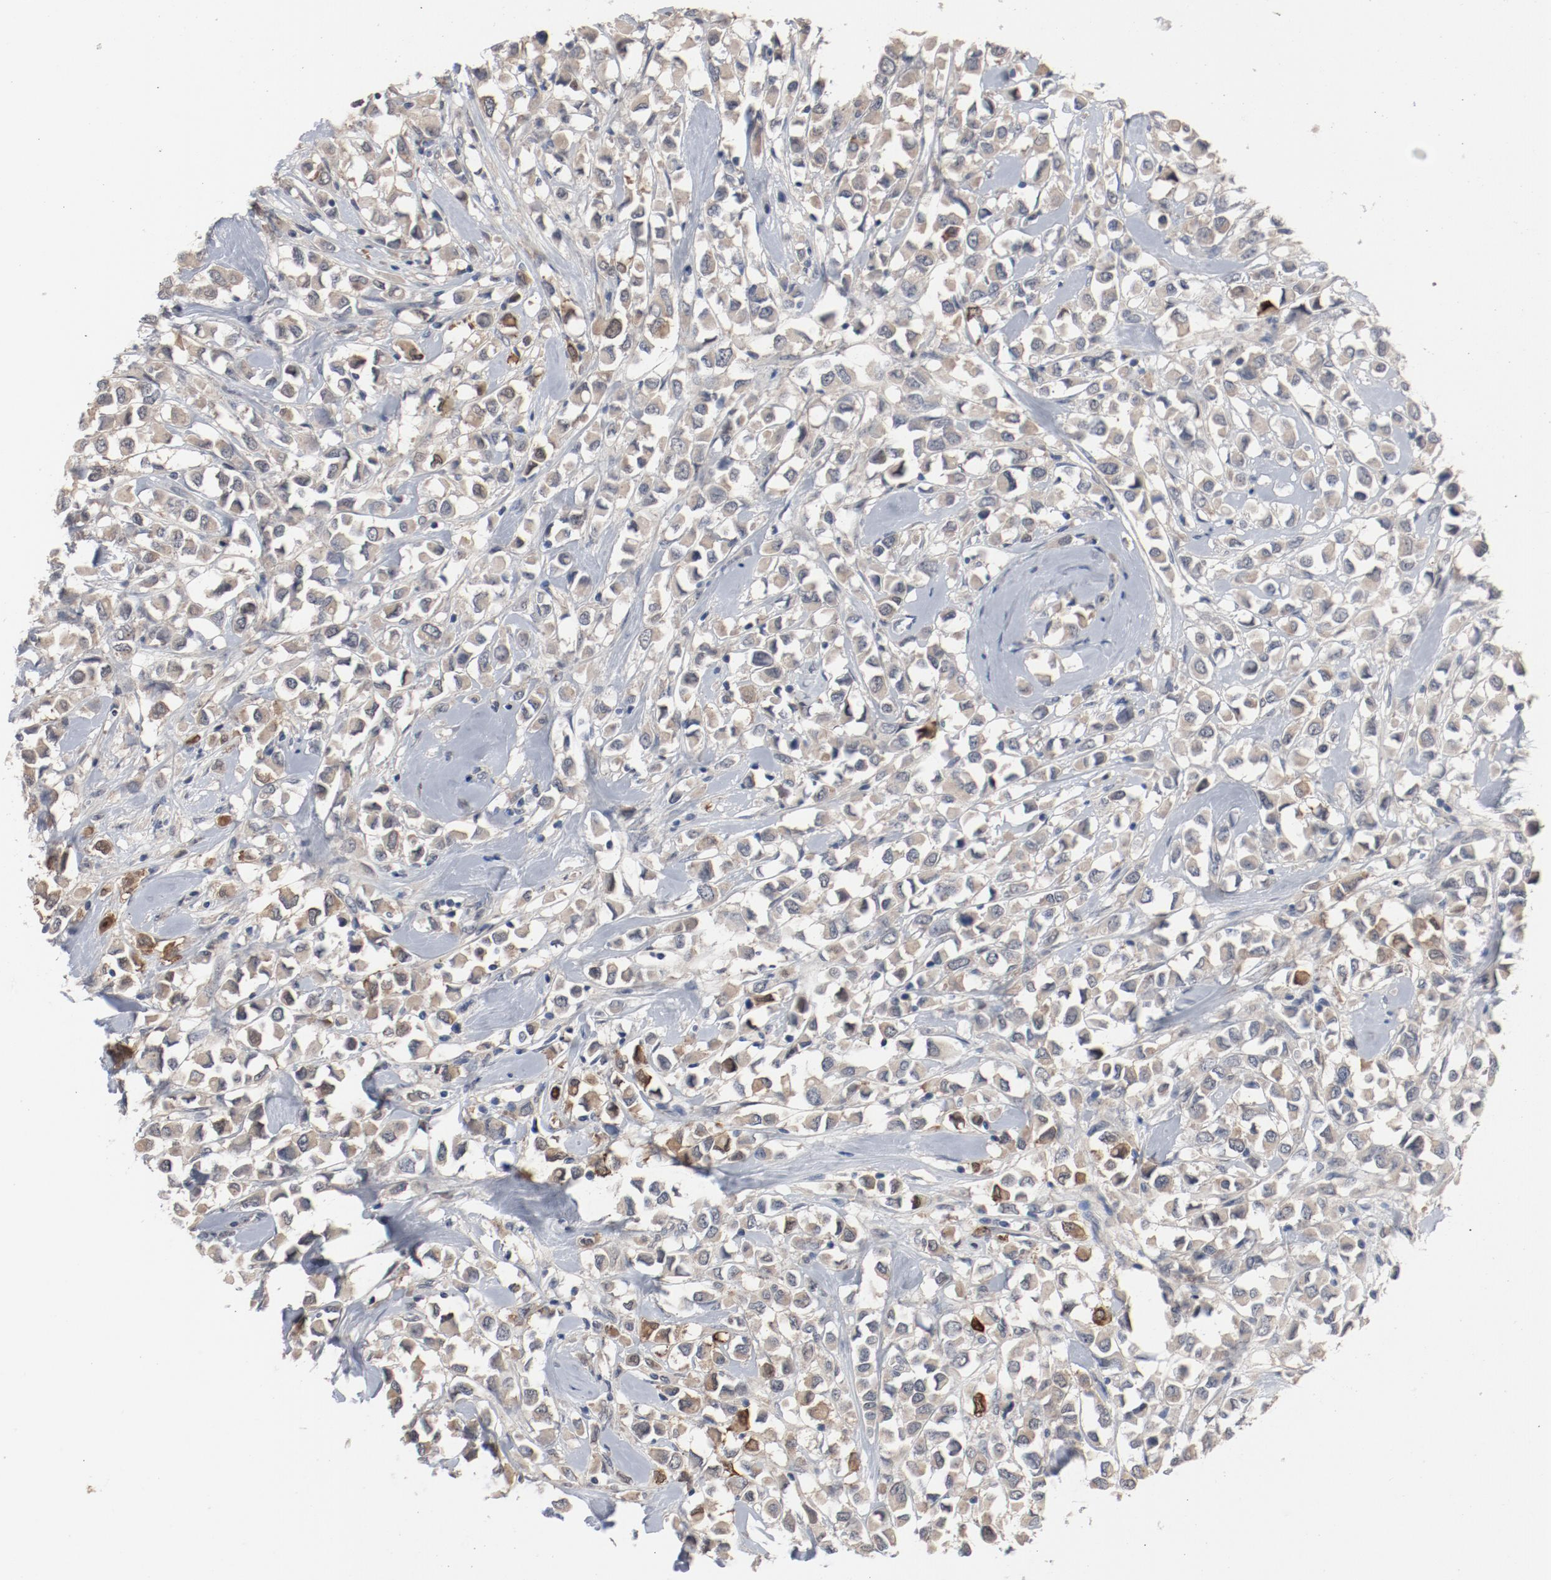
{"staining": {"intensity": "weak", "quantity": ">75%", "location": "cytoplasmic/membranous"}, "tissue": "breast cancer", "cell_type": "Tumor cells", "image_type": "cancer", "snomed": [{"axis": "morphology", "description": "Duct carcinoma"}, {"axis": "topography", "description": "Breast"}], "caption": "IHC photomicrograph of breast cancer stained for a protein (brown), which reveals low levels of weak cytoplasmic/membranous expression in about >75% of tumor cells.", "gene": "DNAL4", "patient": {"sex": "female", "age": 61}}